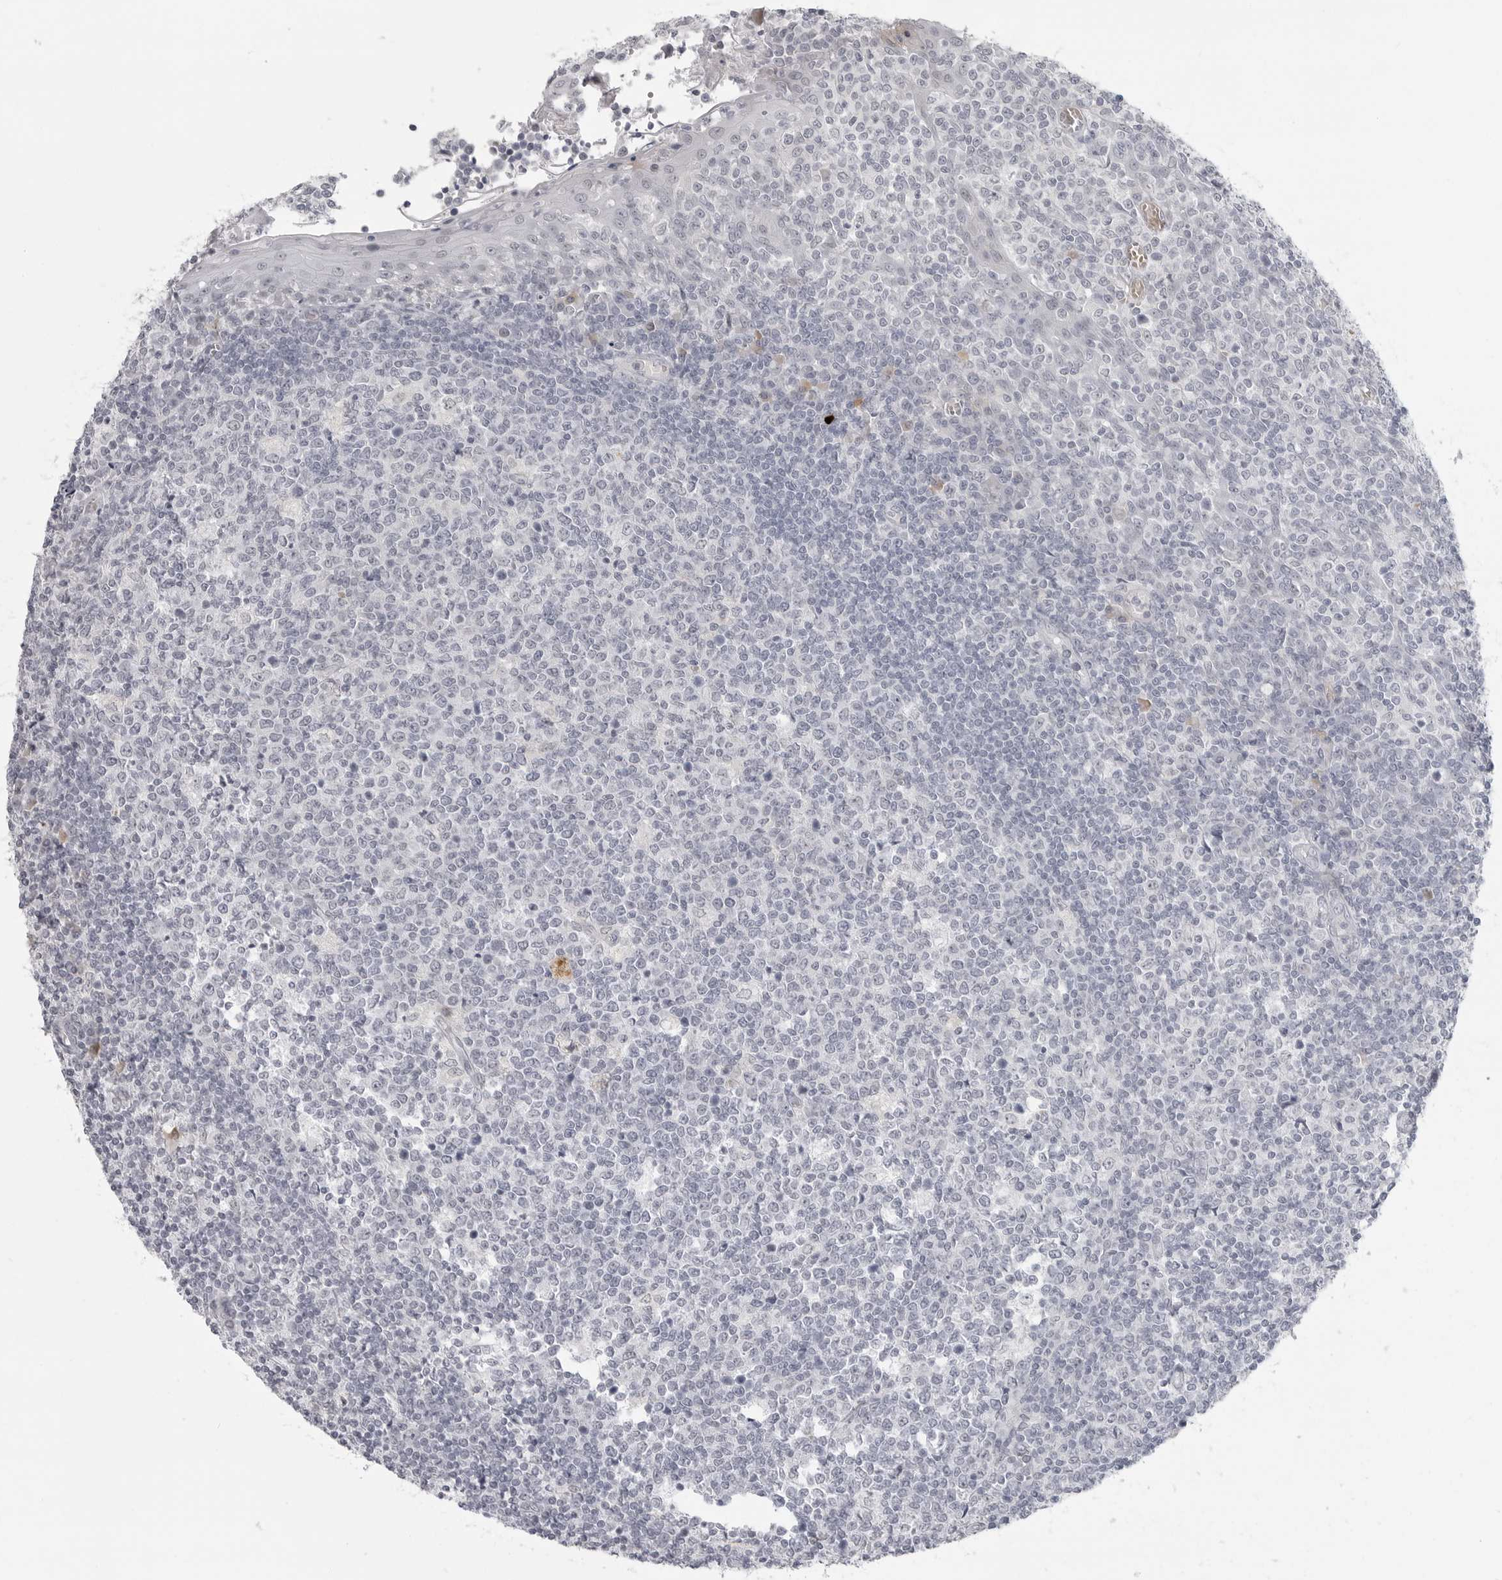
{"staining": {"intensity": "negative", "quantity": "none", "location": "none"}, "tissue": "tonsil", "cell_type": "Germinal center cells", "image_type": "normal", "snomed": [{"axis": "morphology", "description": "Normal tissue, NOS"}, {"axis": "topography", "description": "Tonsil"}], "caption": "The micrograph displays no staining of germinal center cells in normal tonsil. (Brightfield microscopy of DAB IHC at high magnification).", "gene": "TCTN3", "patient": {"sex": "female", "age": 19}}